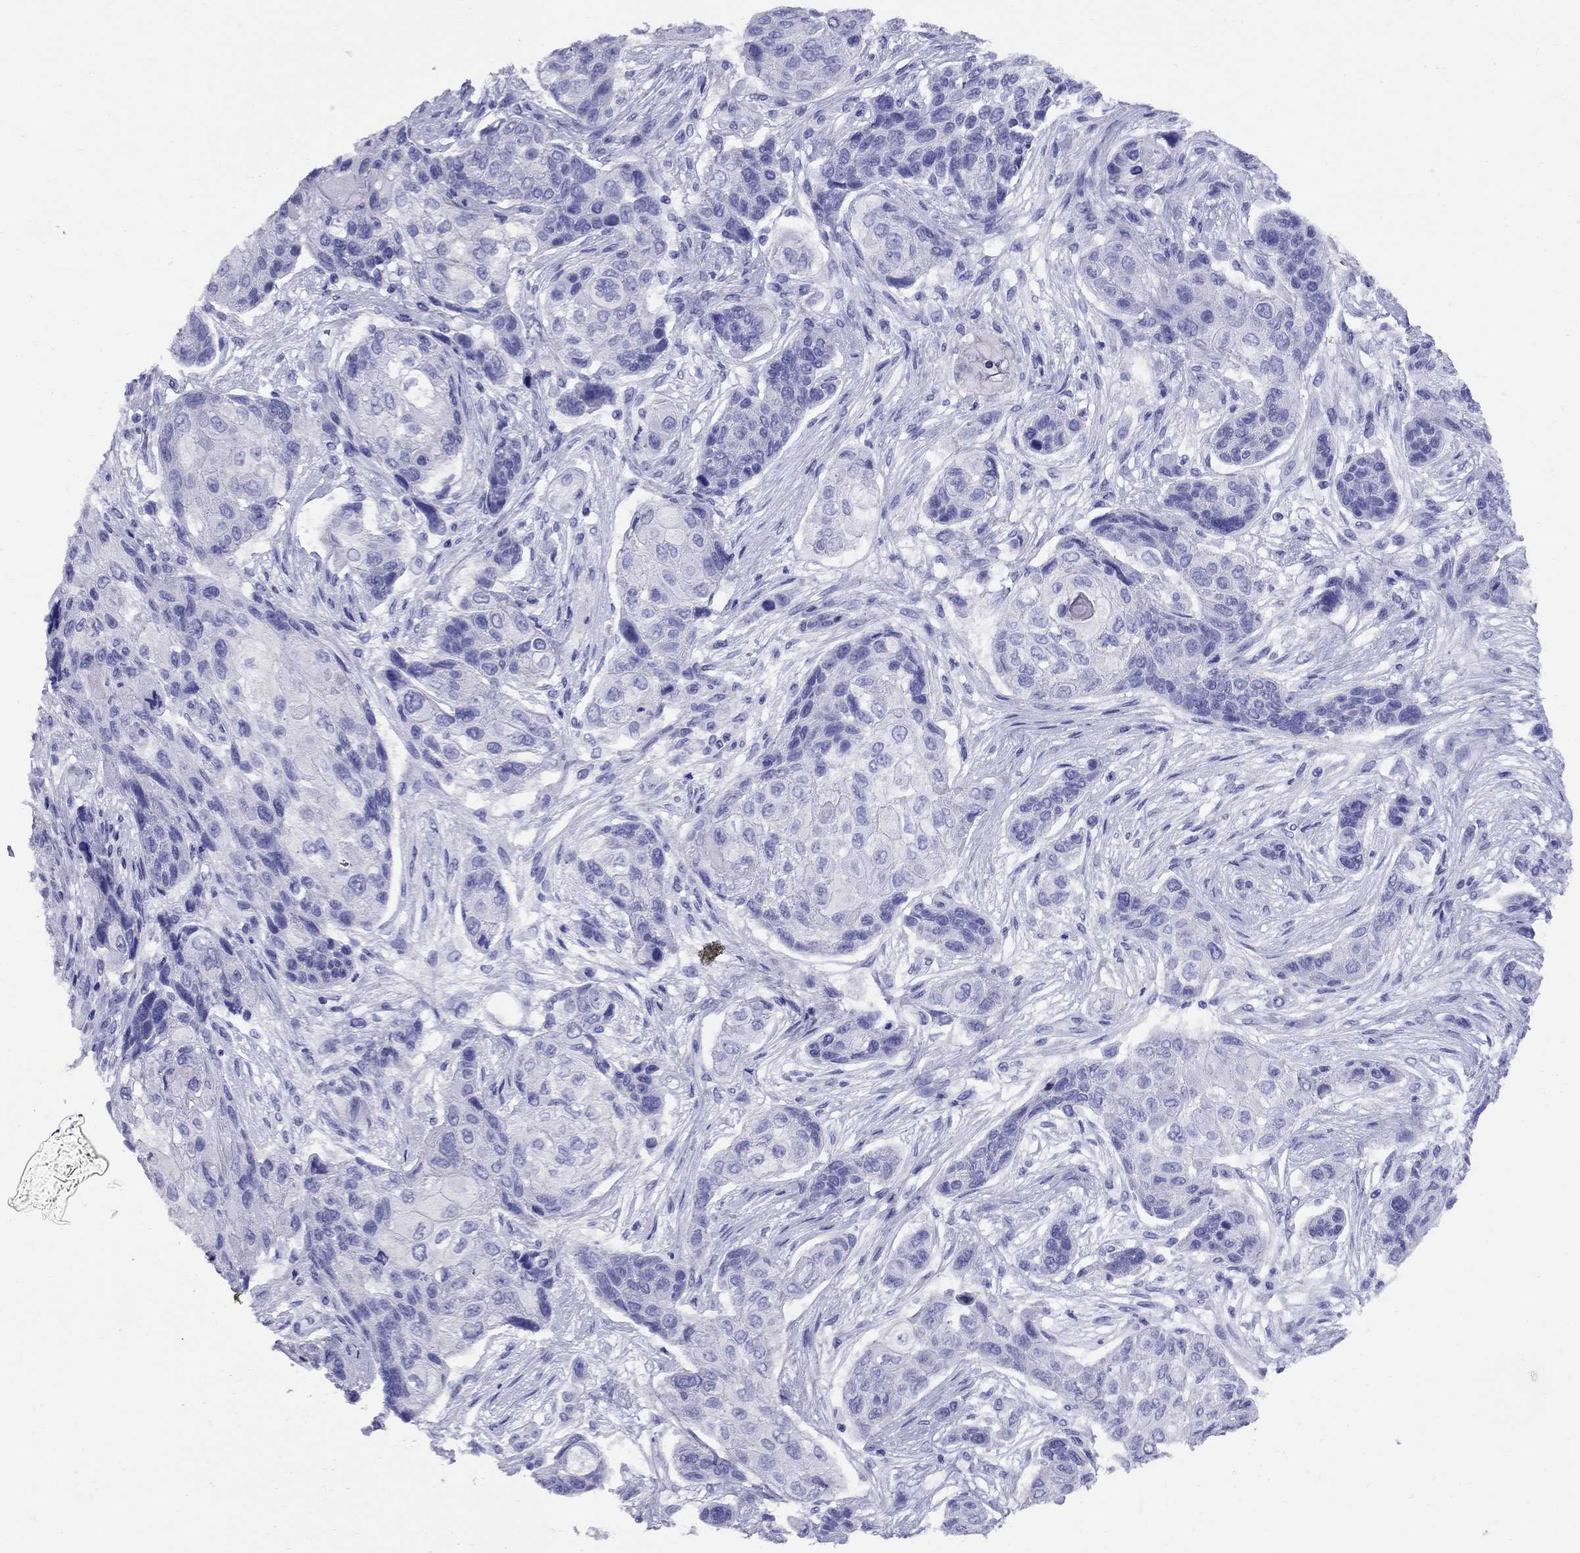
{"staining": {"intensity": "negative", "quantity": "none", "location": "none"}, "tissue": "lung cancer", "cell_type": "Tumor cells", "image_type": "cancer", "snomed": [{"axis": "morphology", "description": "Squamous cell carcinoma, NOS"}, {"axis": "topography", "description": "Lung"}], "caption": "Lung squamous cell carcinoma stained for a protein using immunohistochemistry demonstrates no positivity tumor cells.", "gene": "AVPR1B", "patient": {"sex": "male", "age": 69}}